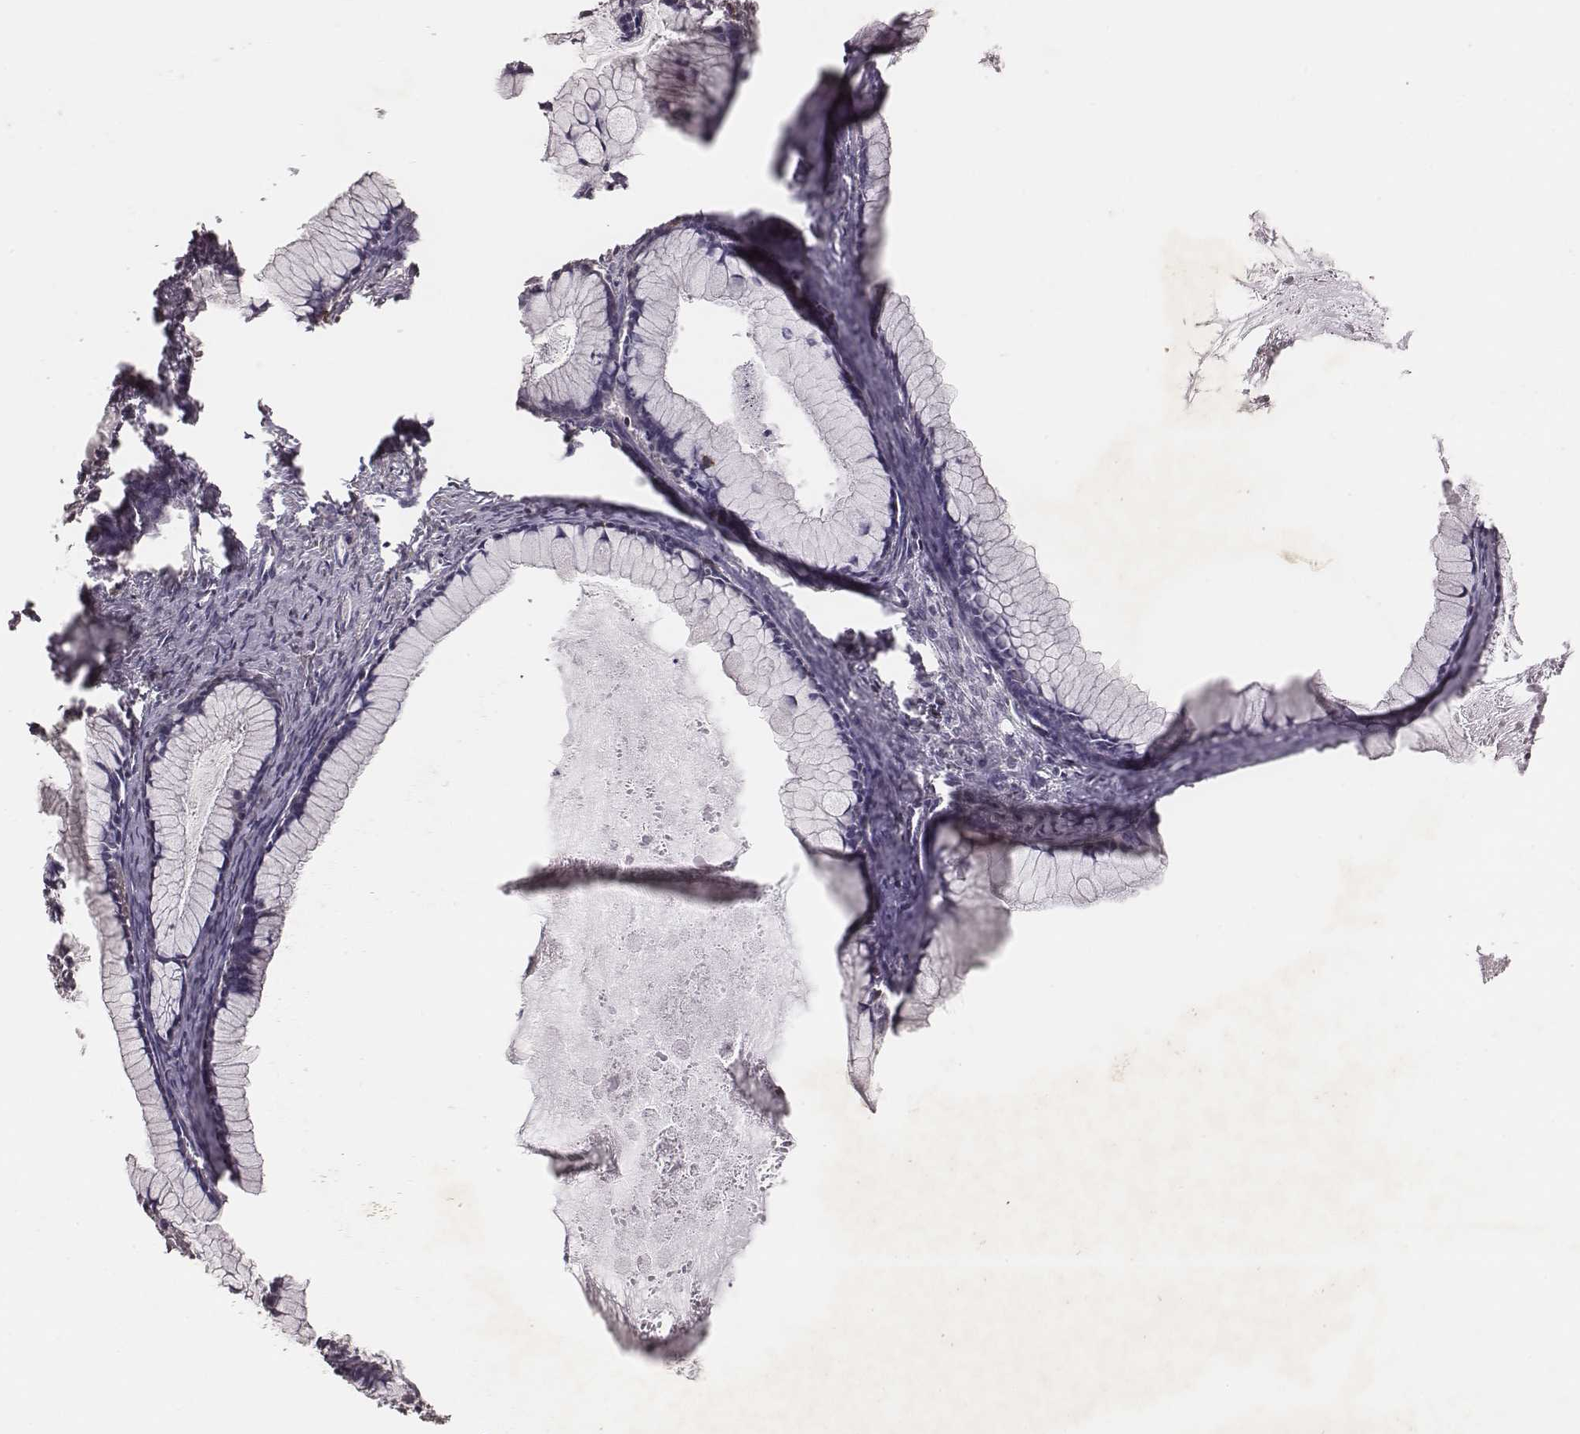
{"staining": {"intensity": "negative", "quantity": "none", "location": "none"}, "tissue": "ovarian cancer", "cell_type": "Tumor cells", "image_type": "cancer", "snomed": [{"axis": "morphology", "description": "Cystadenocarcinoma, mucinous, NOS"}, {"axis": "topography", "description": "Ovary"}], "caption": "Tumor cells are negative for protein expression in human ovarian mucinous cystadenocarcinoma.", "gene": "PILRA", "patient": {"sex": "female", "age": 41}}